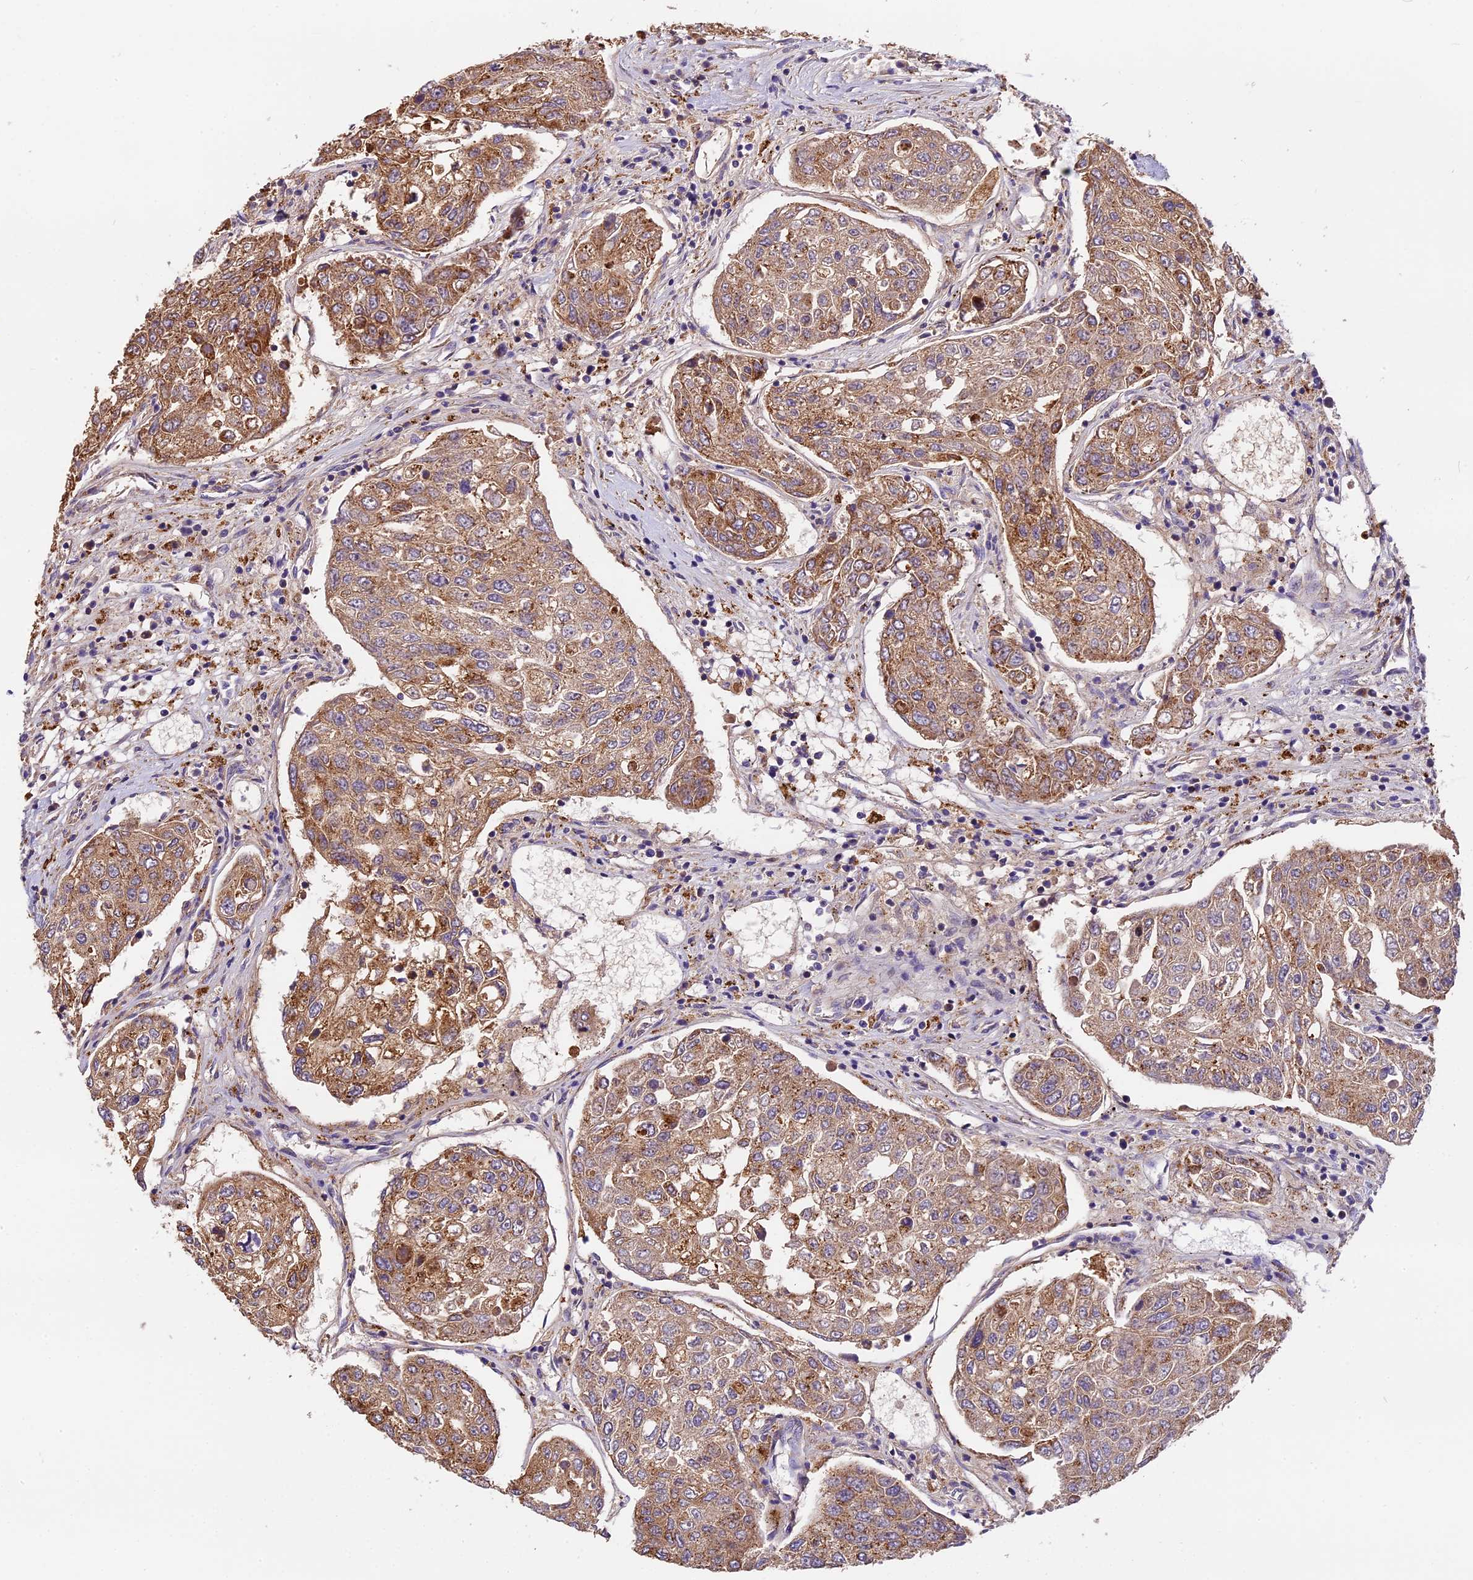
{"staining": {"intensity": "moderate", "quantity": ">75%", "location": "cytoplasmic/membranous"}, "tissue": "urothelial cancer", "cell_type": "Tumor cells", "image_type": "cancer", "snomed": [{"axis": "morphology", "description": "Urothelial carcinoma, High grade"}, {"axis": "topography", "description": "Lymph node"}, {"axis": "topography", "description": "Urinary bladder"}], "caption": "Urothelial cancer stained for a protein (brown) shows moderate cytoplasmic/membranous positive expression in about >75% of tumor cells.", "gene": "COPE", "patient": {"sex": "male", "age": 51}}